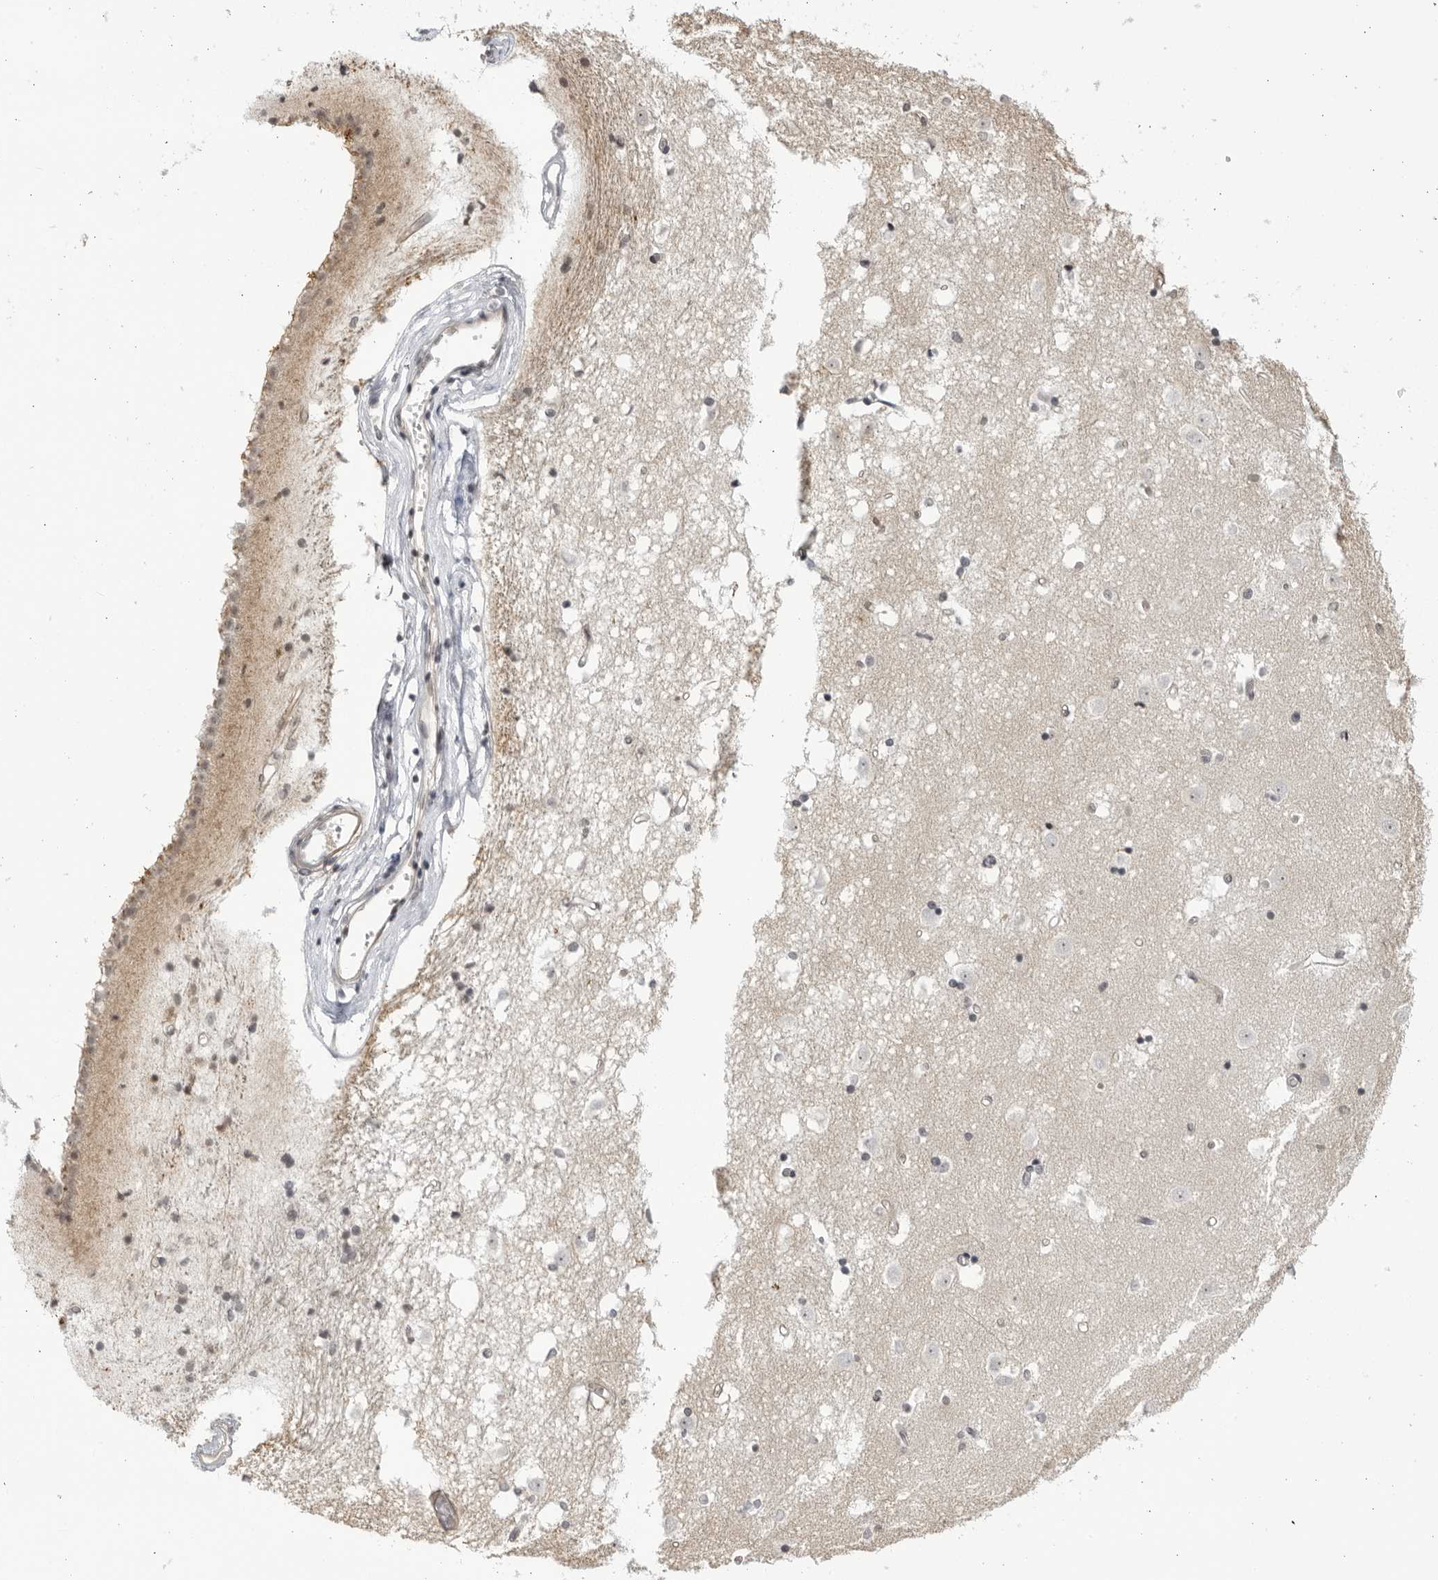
{"staining": {"intensity": "negative", "quantity": "none", "location": "none"}, "tissue": "caudate", "cell_type": "Glial cells", "image_type": "normal", "snomed": [{"axis": "morphology", "description": "Normal tissue, NOS"}, {"axis": "topography", "description": "Lateral ventricle wall"}], "caption": "Unremarkable caudate was stained to show a protein in brown. There is no significant staining in glial cells.", "gene": "CNBD1", "patient": {"sex": "male", "age": 45}}